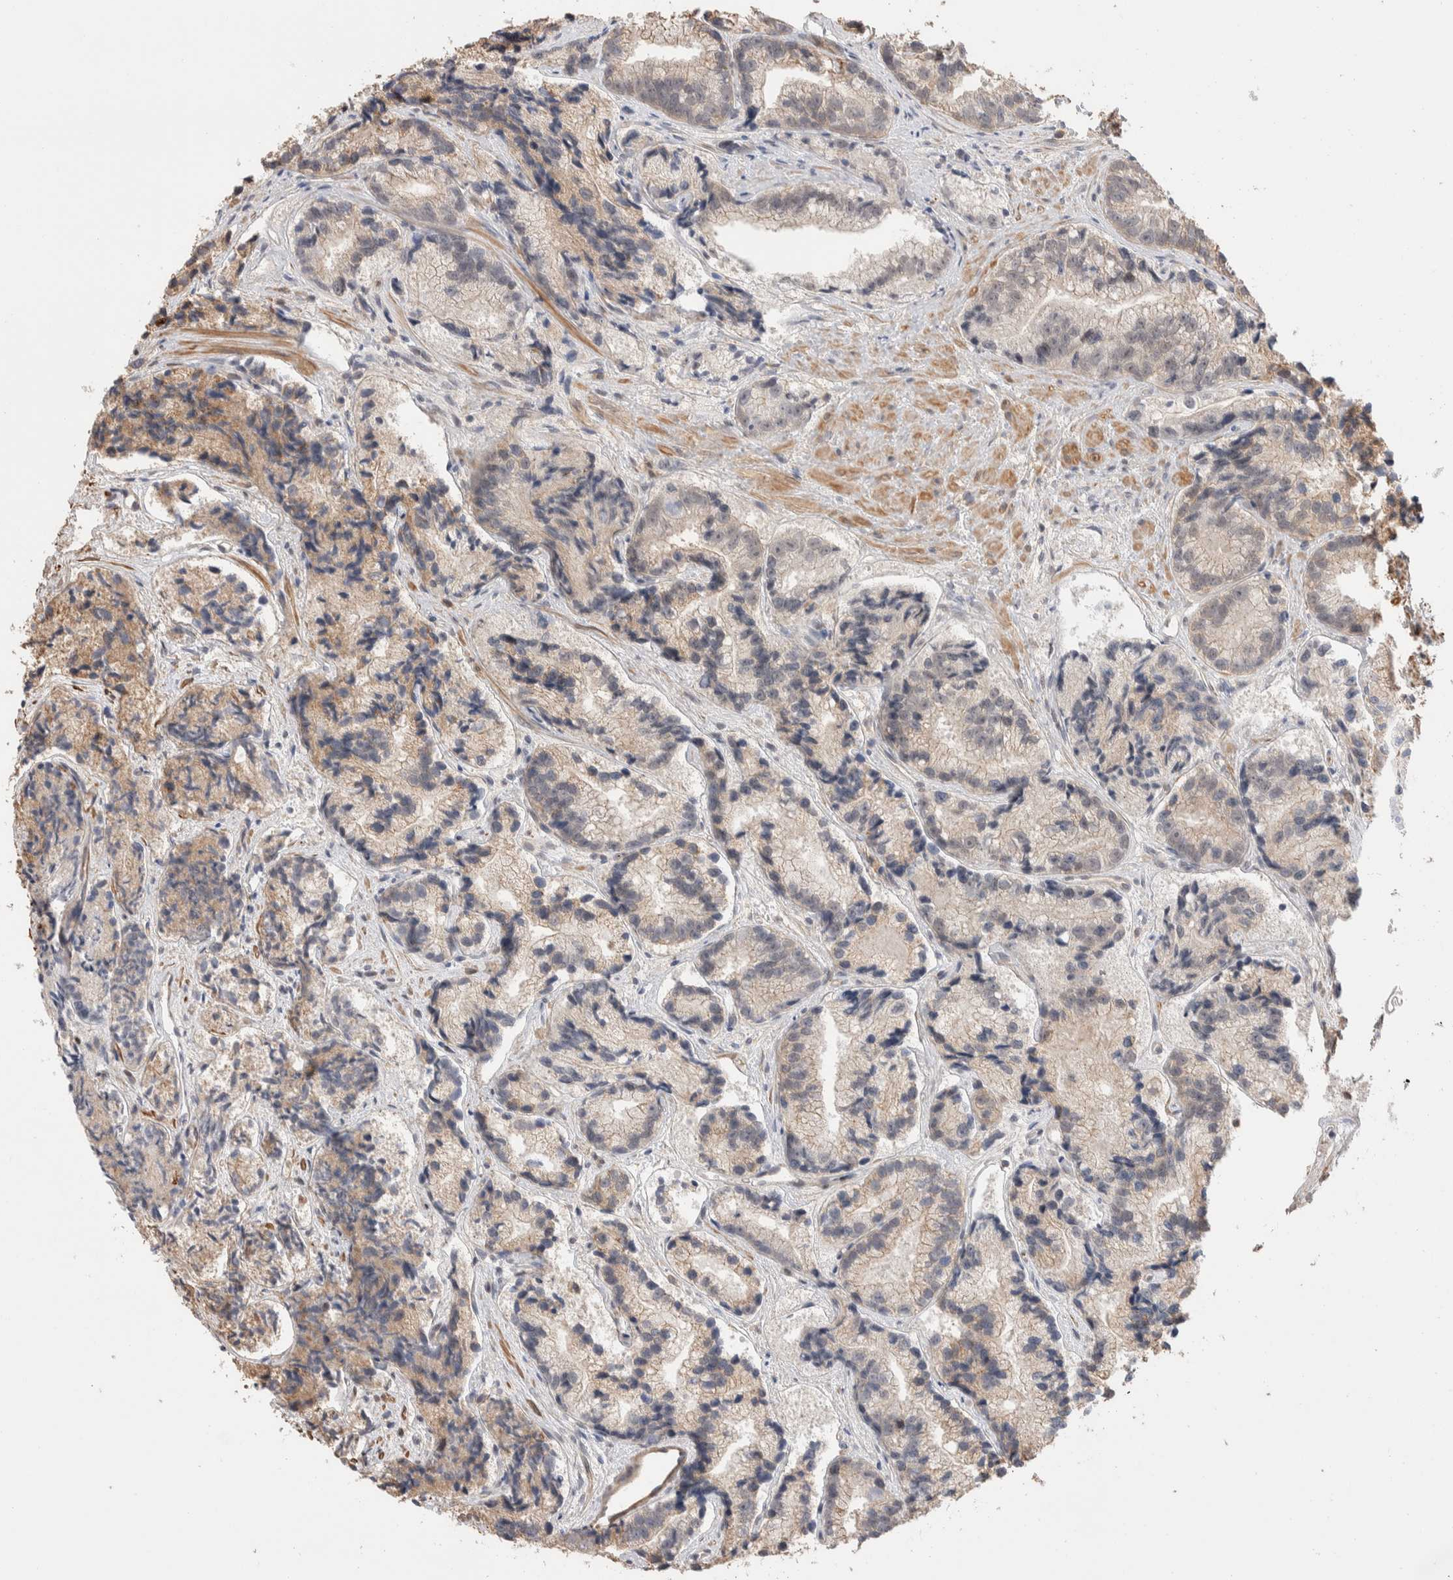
{"staining": {"intensity": "weak", "quantity": "<25%", "location": "cytoplasmic/membranous"}, "tissue": "prostate cancer", "cell_type": "Tumor cells", "image_type": "cancer", "snomed": [{"axis": "morphology", "description": "Adenocarcinoma, Low grade"}, {"axis": "topography", "description": "Prostate"}], "caption": "This micrograph is of adenocarcinoma (low-grade) (prostate) stained with IHC to label a protein in brown with the nuclei are counter-stained blue. There is no positivity in tumor cells. (Immunohistochemistry (ihc), brightfield microscopy, high magnification).", "gene": "ZNF704", "patient": {"sex": "male", "age": 89}}